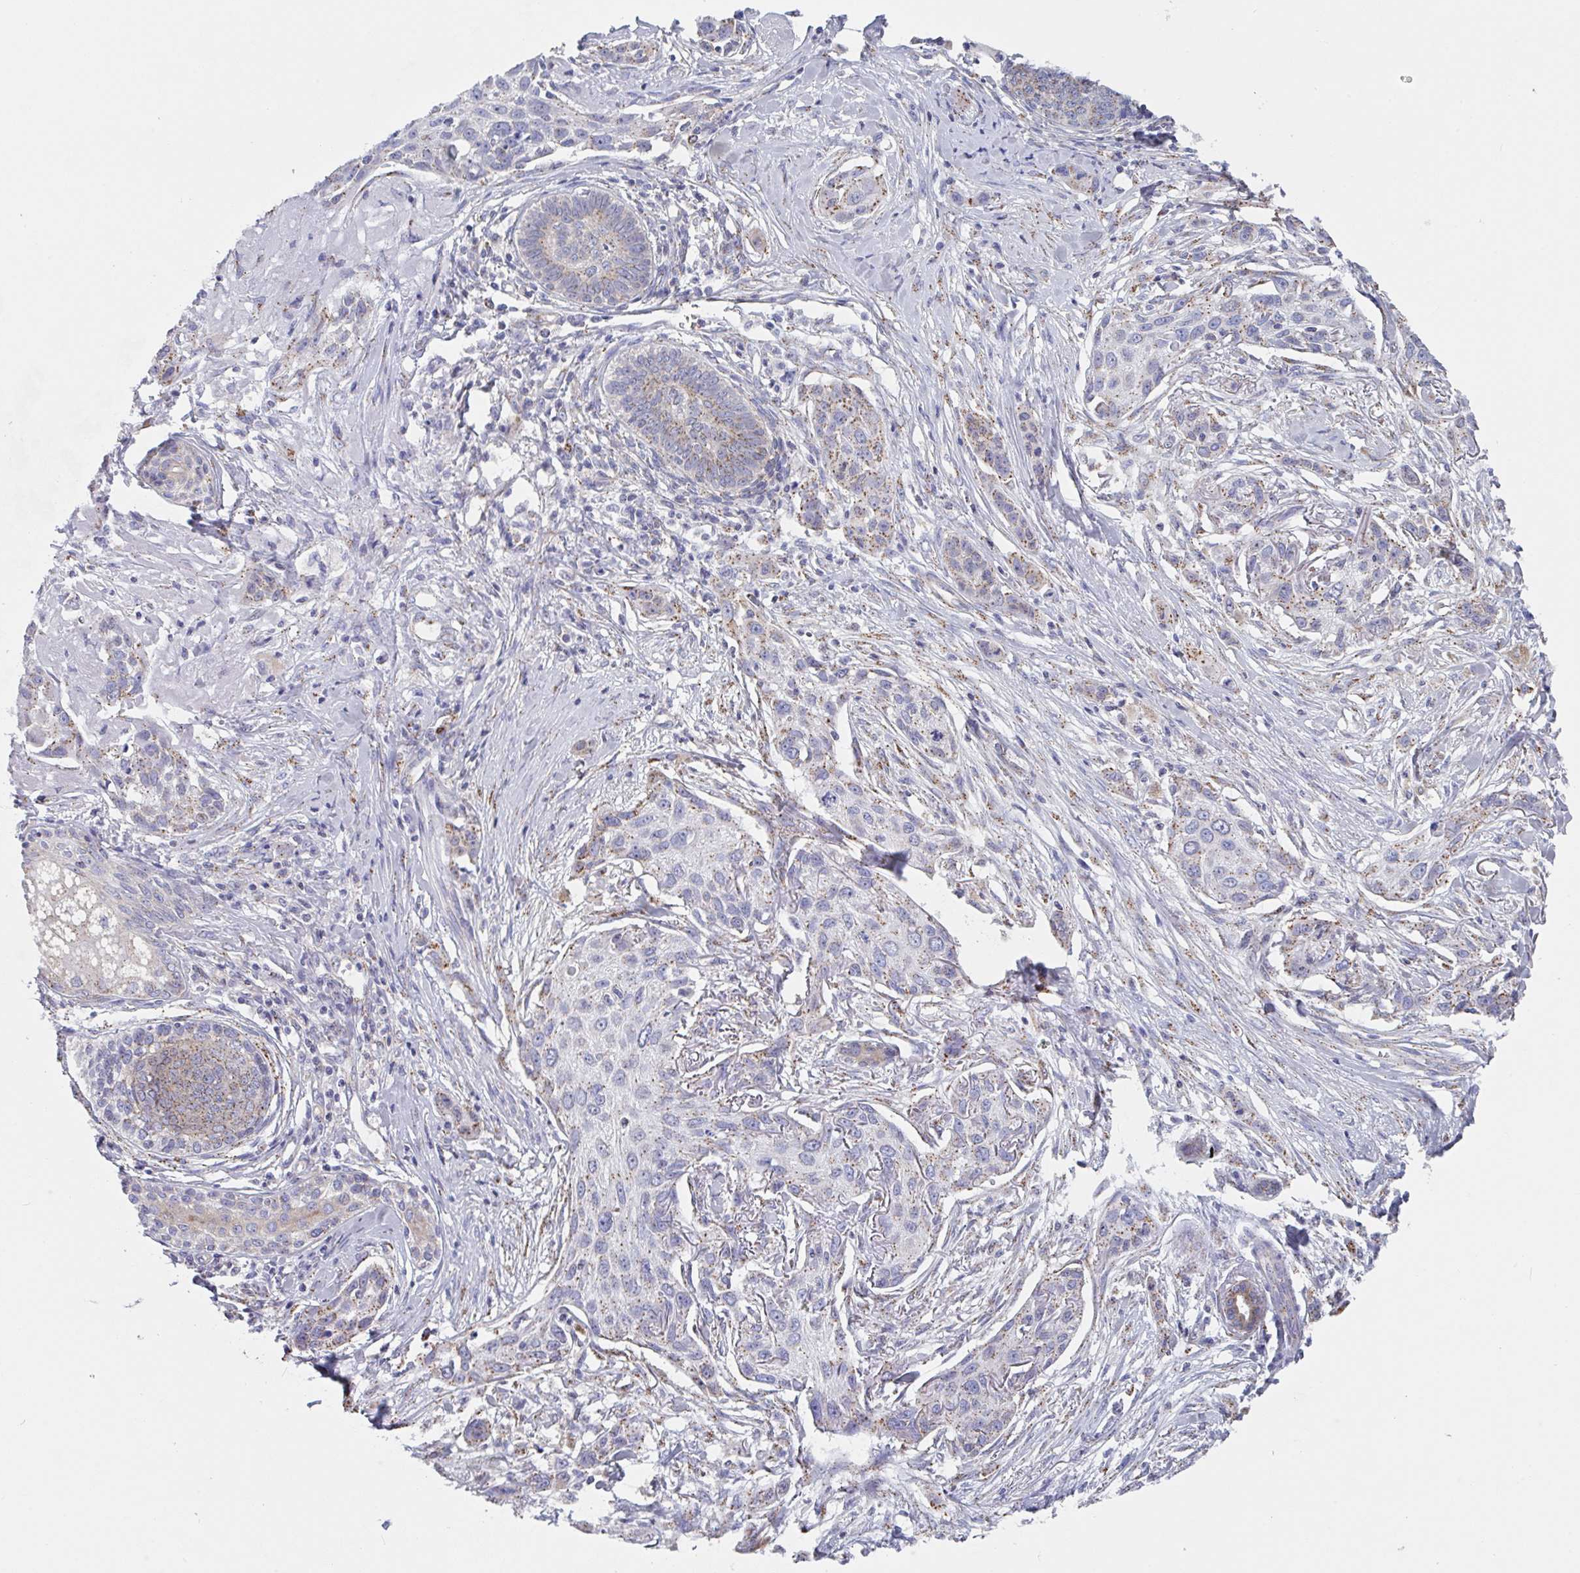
{"staining": {"intensity": "moderate", "quantity": "25%-75%", "location": "cytoplasmic/membranous"}, "tissue": "skin cancer", "cell_type": "Tumor cells", "image_type": "cancer", "snomed": [{"axis": "morphology", "description": "Squamous cell carcinoma, NOS"}, {"axis": "topography", "description": "Skin"}], "caption": "Protein expression by immunohistochemistry (IHC) shows moderate cytoplasmic/membranous staining in about 25%-75% of tumor cells in skin cancer.", "gene": "PROSER3", "patient": {"sex": "male", "age": 63}}